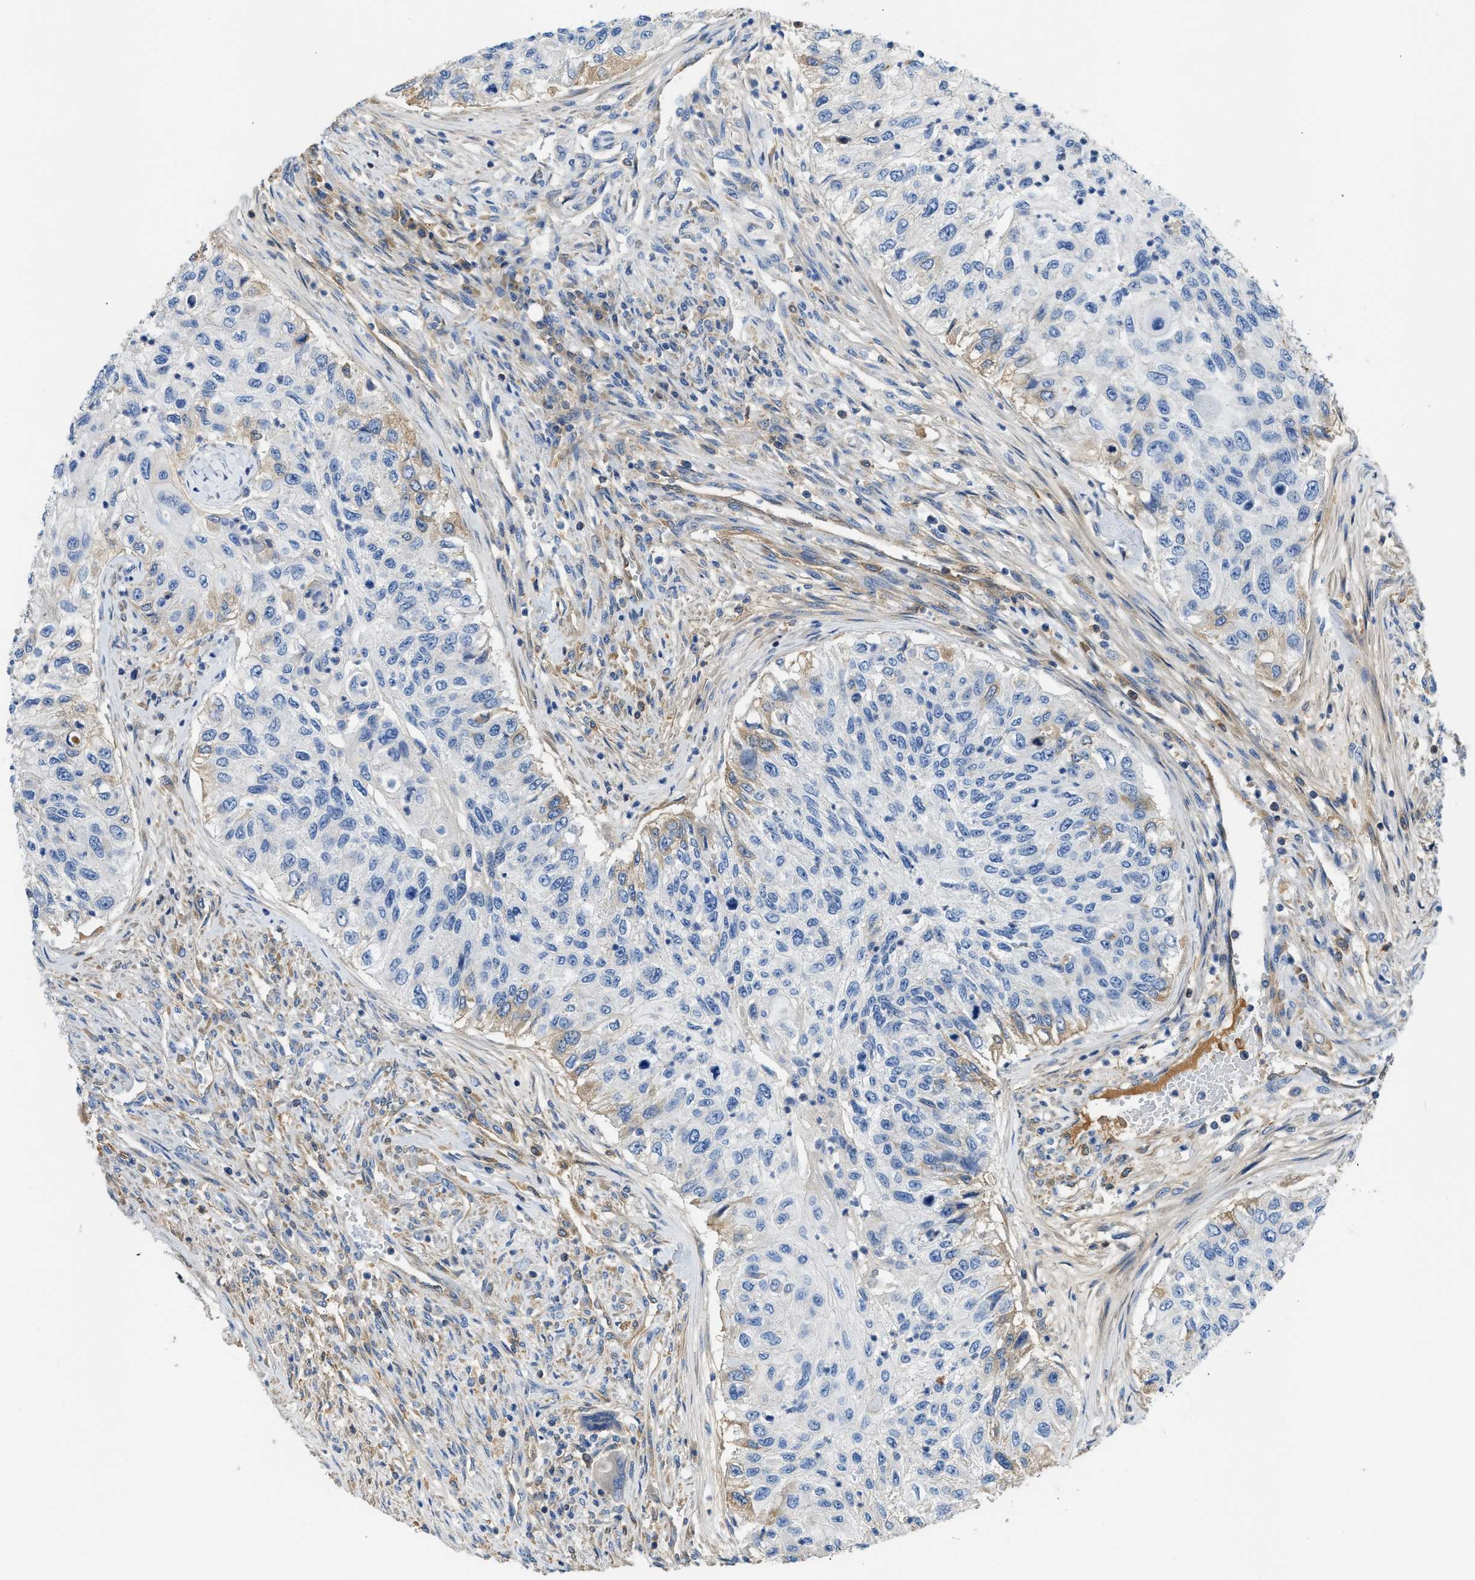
{"staining": {"intensity": "weak", "quantity": "<25%", "location": "cytoplasmic/membranous"}, "tissue": "urothelial cancer", "cell_type": "Tumor cells", "image_type": "cancer", "snomed": [{"axis": "morphology", "description": "Urothelial carcinoma, High grade"}, {"axis": "topography", "description": "Urinary bladder"}], "caption": "The histopathology image displays no staining of tumor cells in high-grade urothelial carcinoma.", "gene": "C1S", "patient": {"sex": "female", "age": 60}}